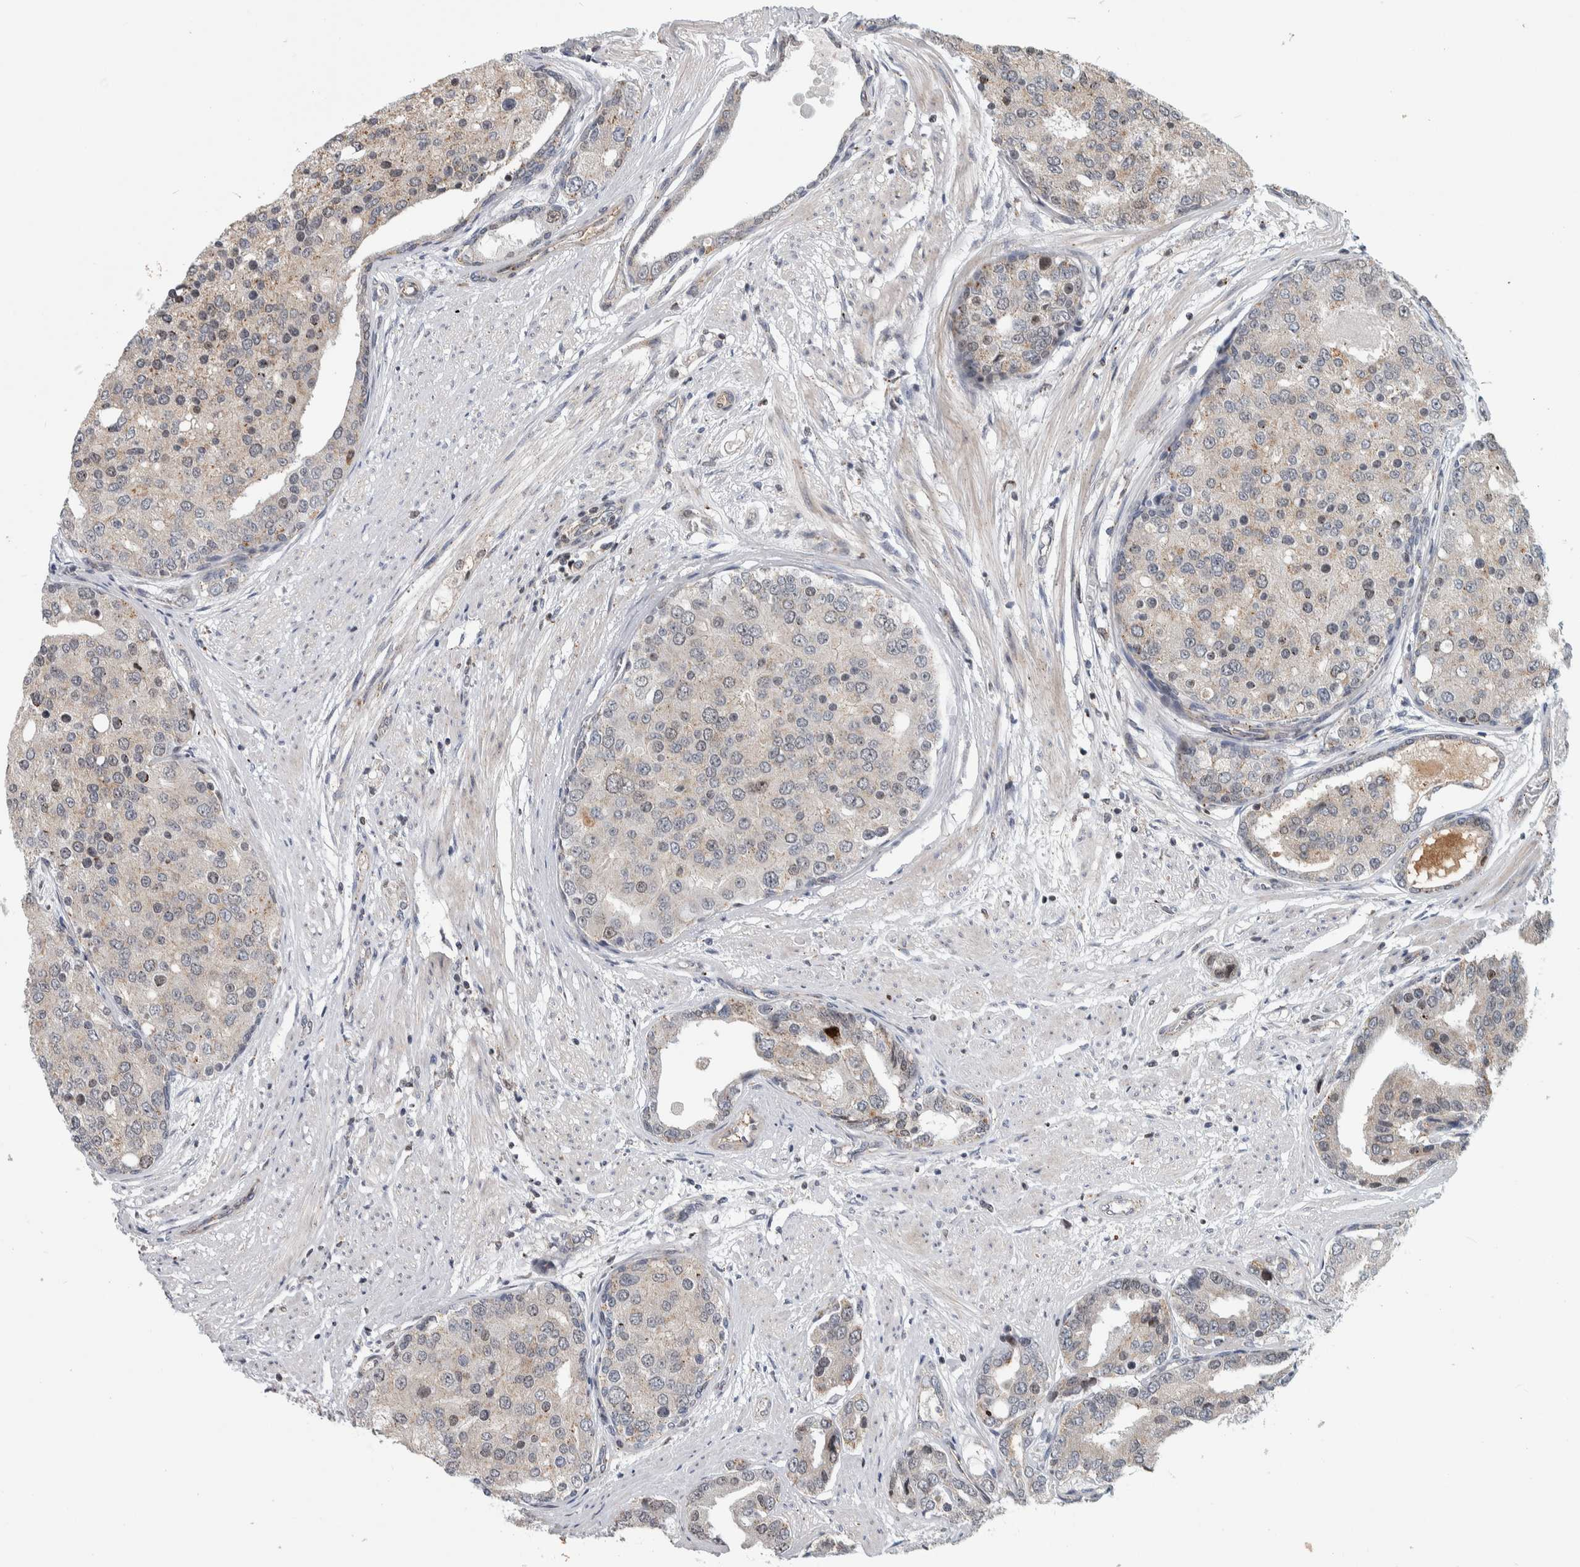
{"staining": {"intensity": "weak", "quantity": "<25%", "location": "cytoplasmic/membranous"}, "tissue": "prostate cancer", "cell_type": "Tumor cells", "image_type": "cancer", "snomed": [{"axis": "morphology", "description": "Adenocarcinoma, High grade"}, {"axis": "topography", "description": "Prostate"}], "caption": "Prostate cancer was stained to show a protein in brown. There is no significant positivity in tumor cells.", "gene": "MSL1", "patient": {"sex": "male", "age": 50}}